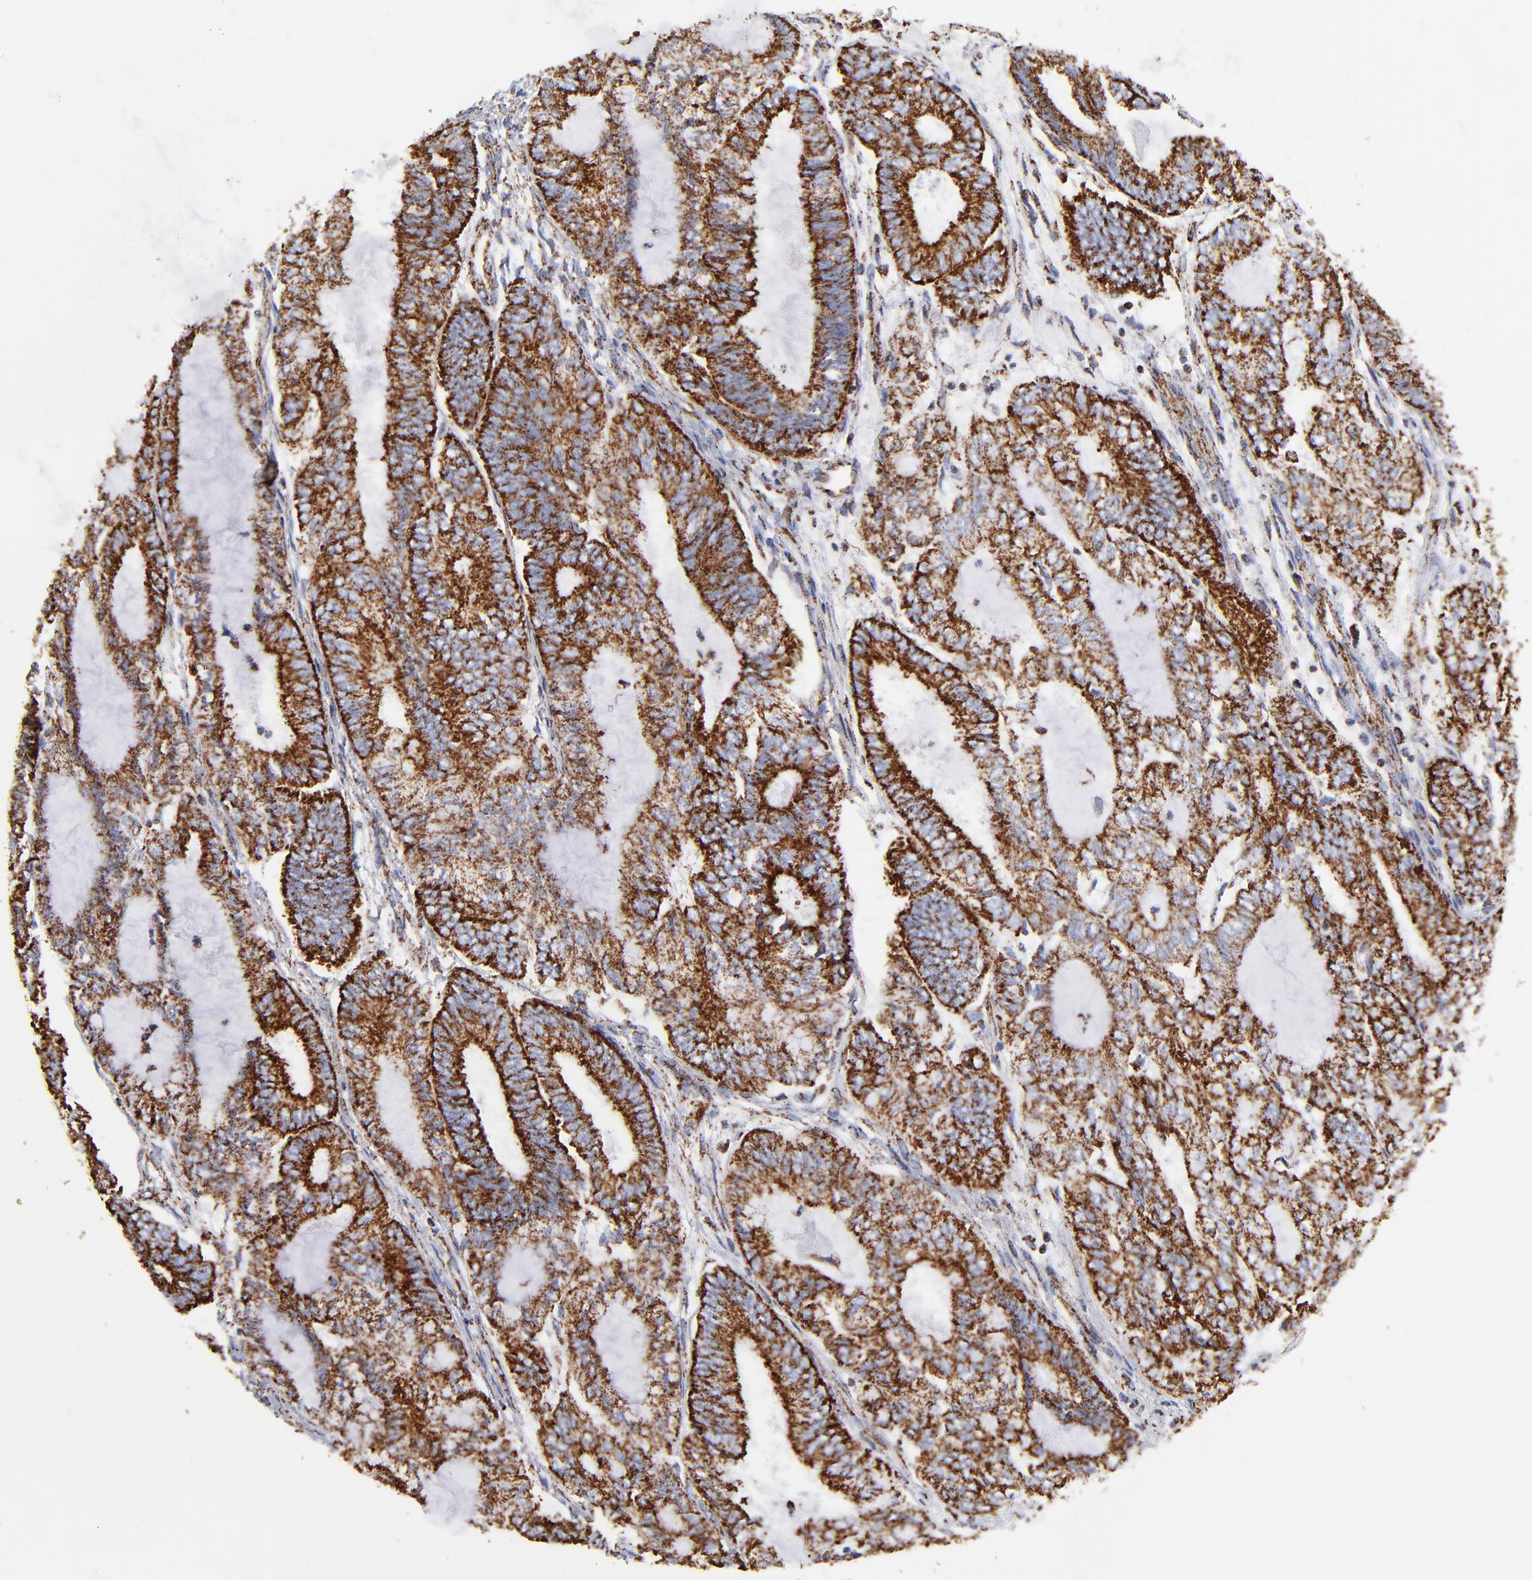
{"staining": {"intensity": "strong", "quantity": ">75%", "location": "cytoplasmic/membranous"}, "tissue": "endometrial cancer", "cell_type": "Tumor cells", "image_type": "cancer", "snomed": [{"axis": "morphology", "description": "Adenocarcinoma, NOS"}, {"axis": "topography", "description": "Endometrium"}], "caption": "The immunohistochemical stain labels strong cytoplasmic/membranous positivity in tumor cells of adenocarcinoma (endometrial) tissue.", "gene": "PHB1", "patient": {"sex": "female", "age": 59}}